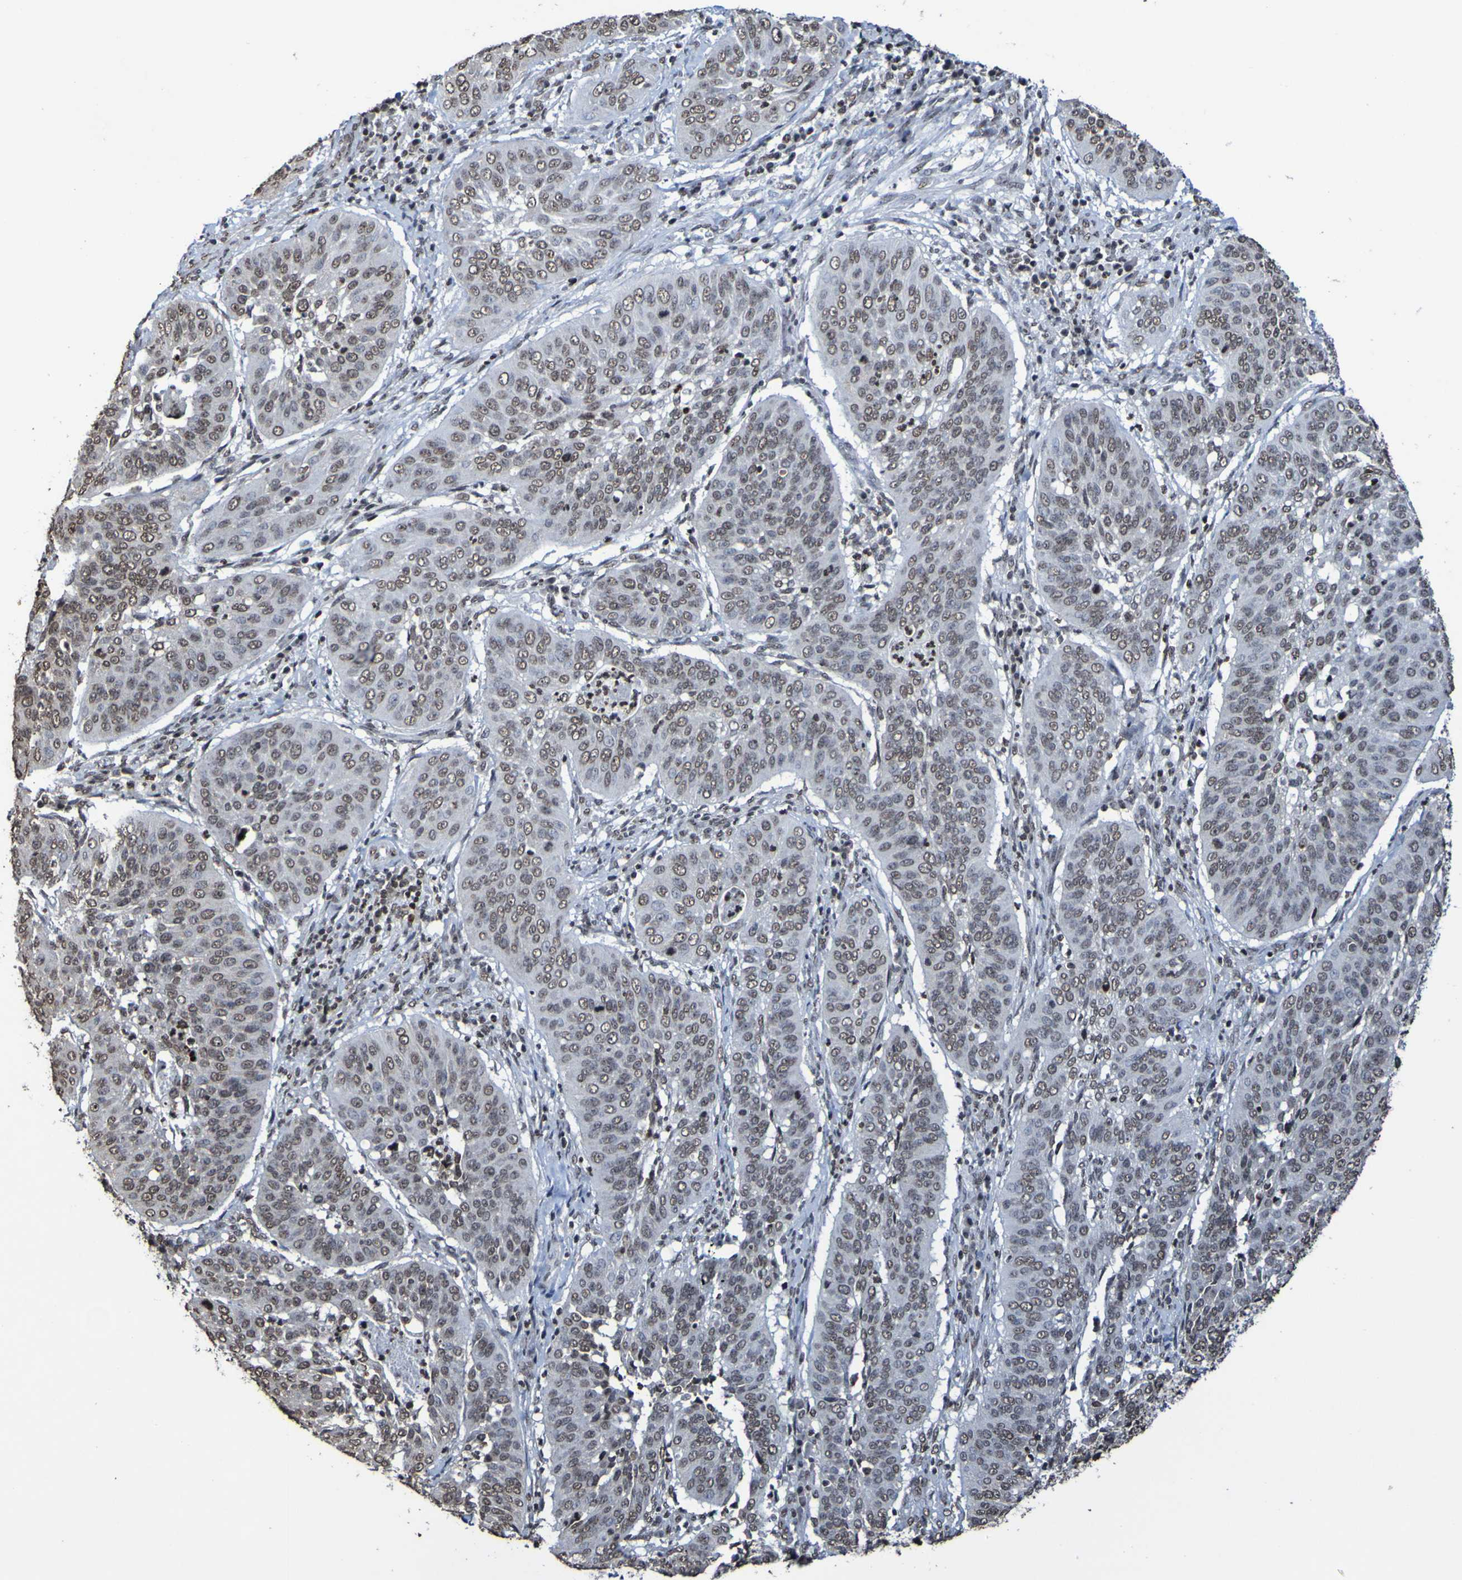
{"staining": {"intensity": "weak", "quantity": ">75%", "location": "nuclear"}, "tissue": "cervical cancer", "cell_type": "Tumor cells", "image_type": "cancer", "snomed": [{"axis": "morphology", "description": "Normal tissue, NOS"}, {"axis": "morphology", "description": "Squamous cell carcinoma, NOS"}, {"axis": "topography", "description": "Cervix"}], "caption": "Cervical cancer stained with a protein marker displays weak staining in tumor cells.", "gene": "GFI1", "patient": {"sex": "female", "age": 39}}